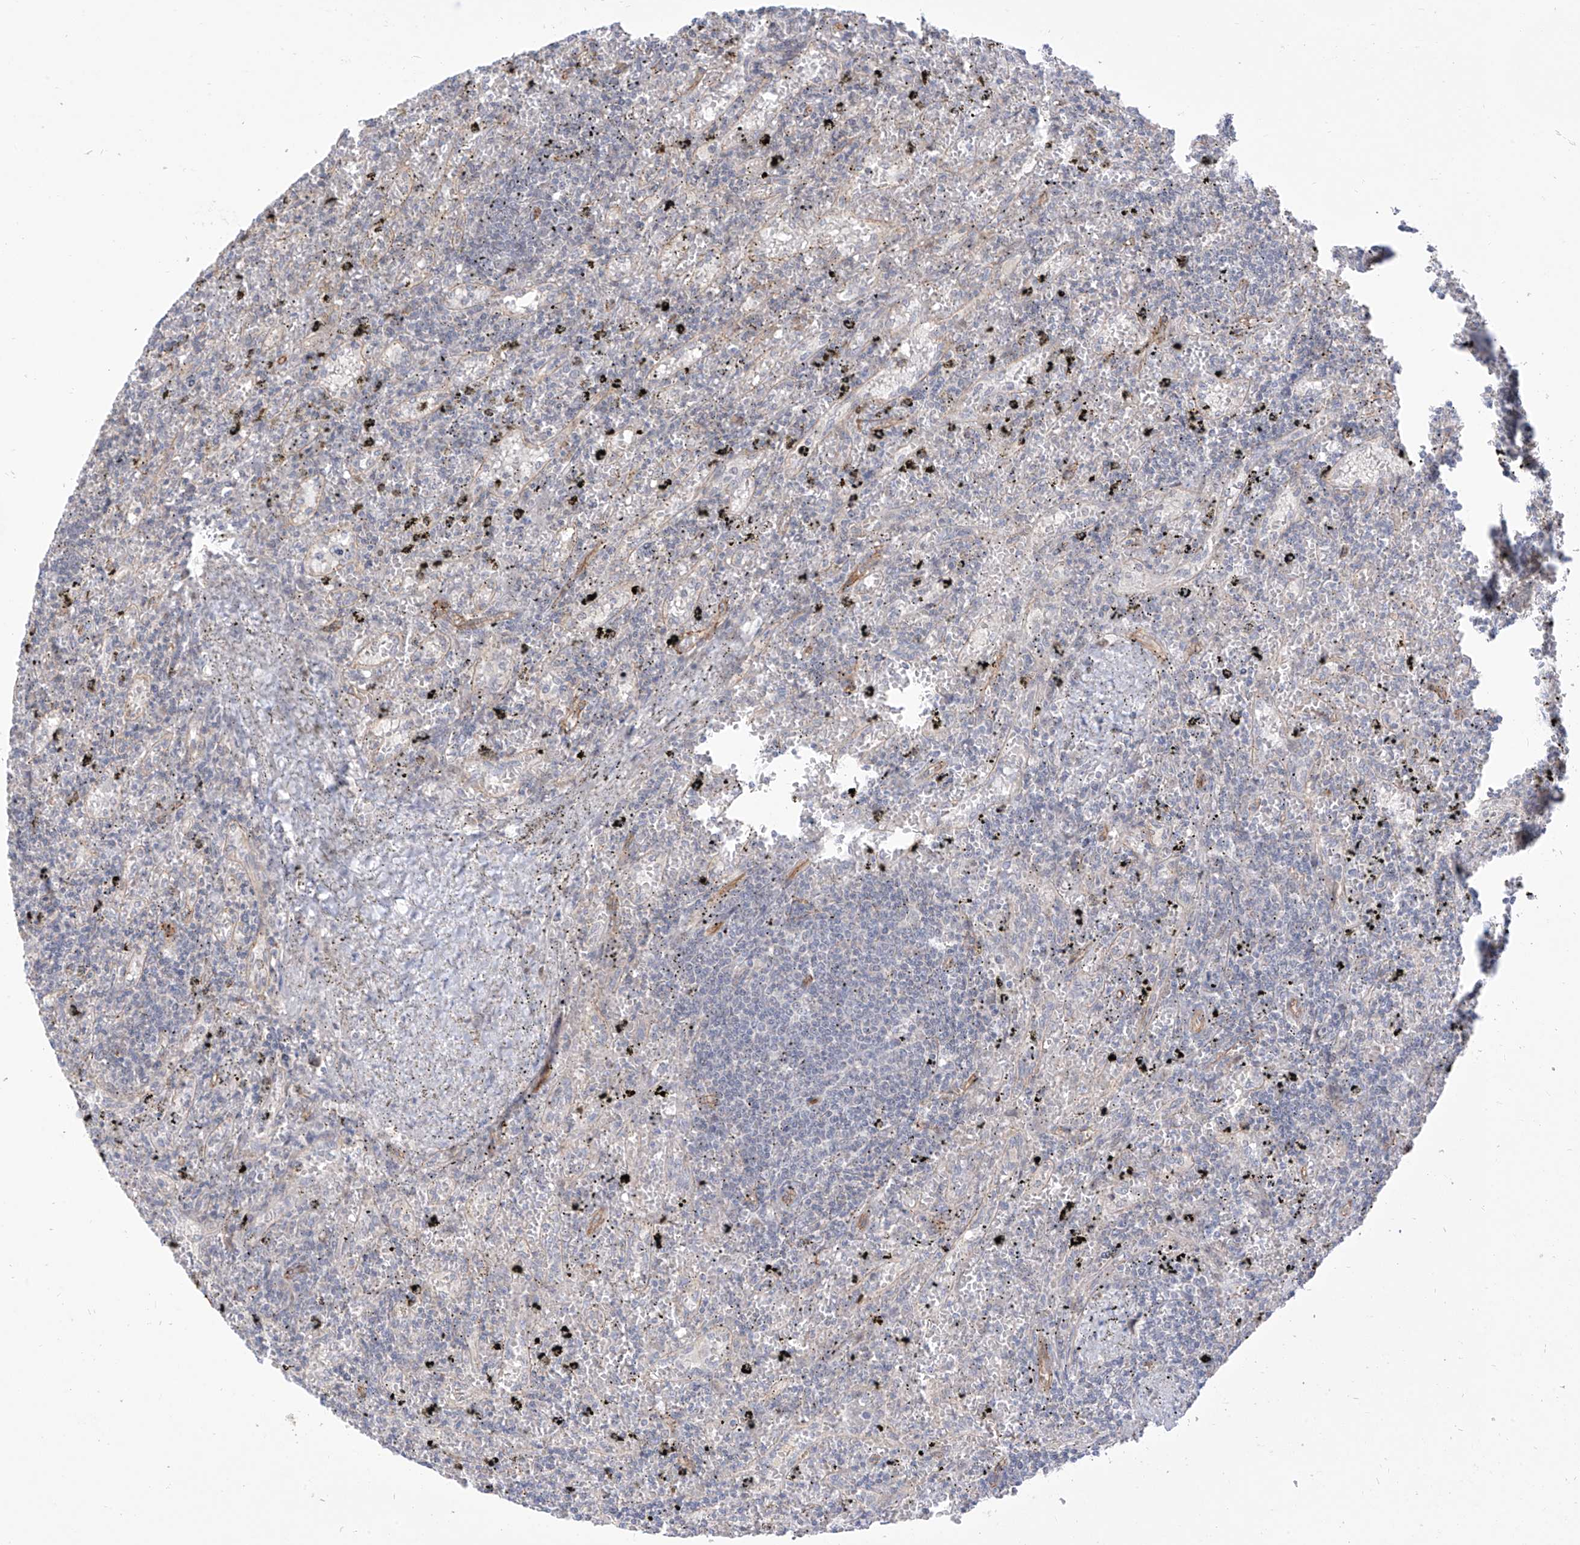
{"staining": {"intensity": "negative", "quantity": "none", "location": "none"}, "tissue": "lymphoma", "cell_type": "Tumor cells", "image_type": "cancer", "snomed": [{"axis": "morphology", "description": "Malignant lymphoma, non-Hodgkin's type, Low grade"}, {"axis": "topography", "description": "Spleen"}], "caption": "This is a micrograph of immunohistochemistry staining of lymphoma, which shows no staining in tumor cells.", "gene": "EPHX4", "patient": {"sex": "male", "age": 76}}